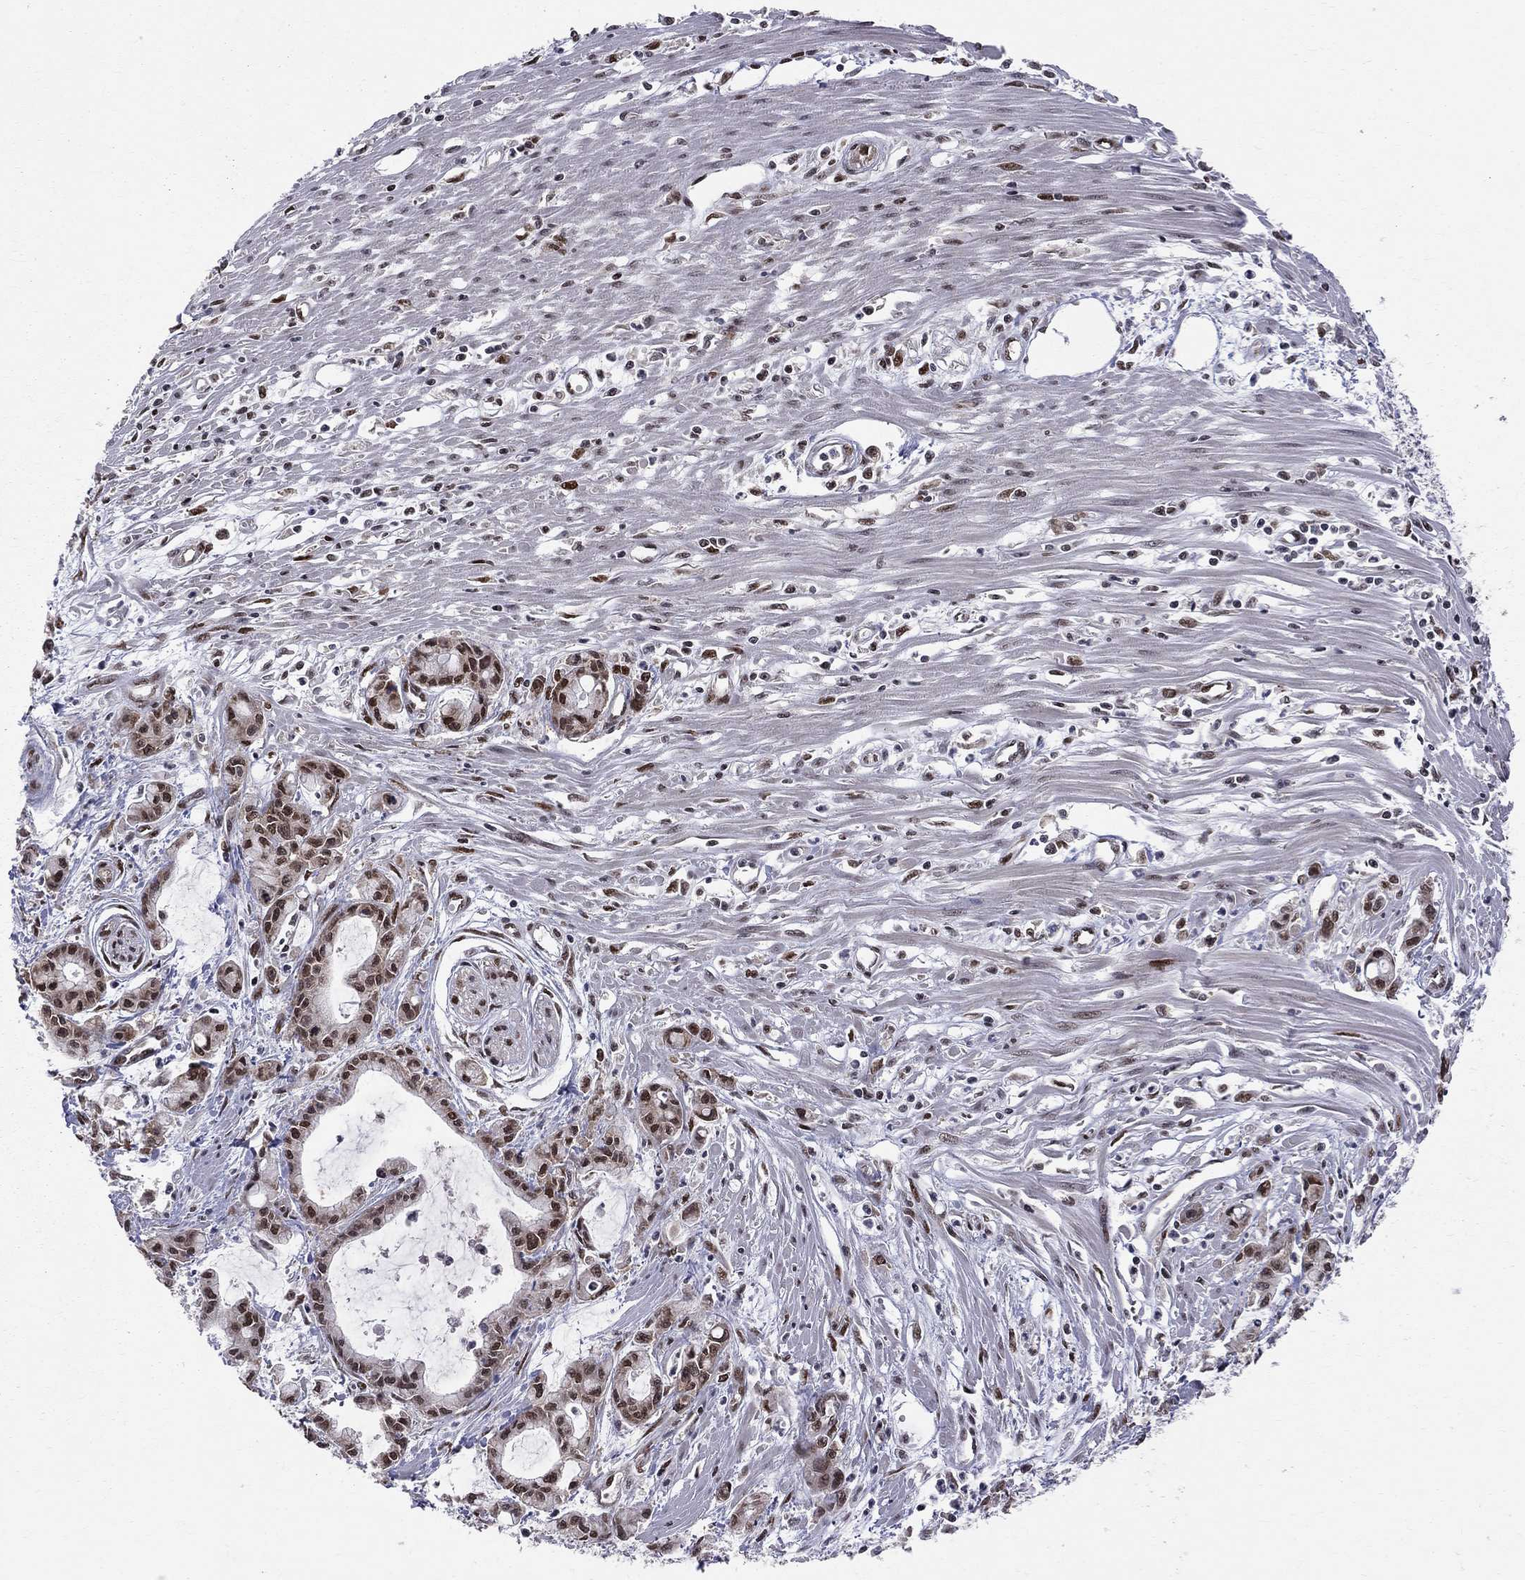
{"staining": {"intensity": "strong", "quantity": "25%-75%", "location": "nuclear"}, "tissue": "pancreatic cancer", "cell_type": "Tumor cells", "image_type": "cancer", "snomed": [{"axis": "morphology", "description": "Adenocarcinoma, NOS"}, {"axis": "topography", "description": "Pancreas"}], "caption": "This is an image of immunohistochemistry staining of adenocarcinoma (pancreatic), which shows strong staining in the nuclear of tumor cells.", "gene": "SAP30L", "patient": {"sex": "male", "age": 48}}